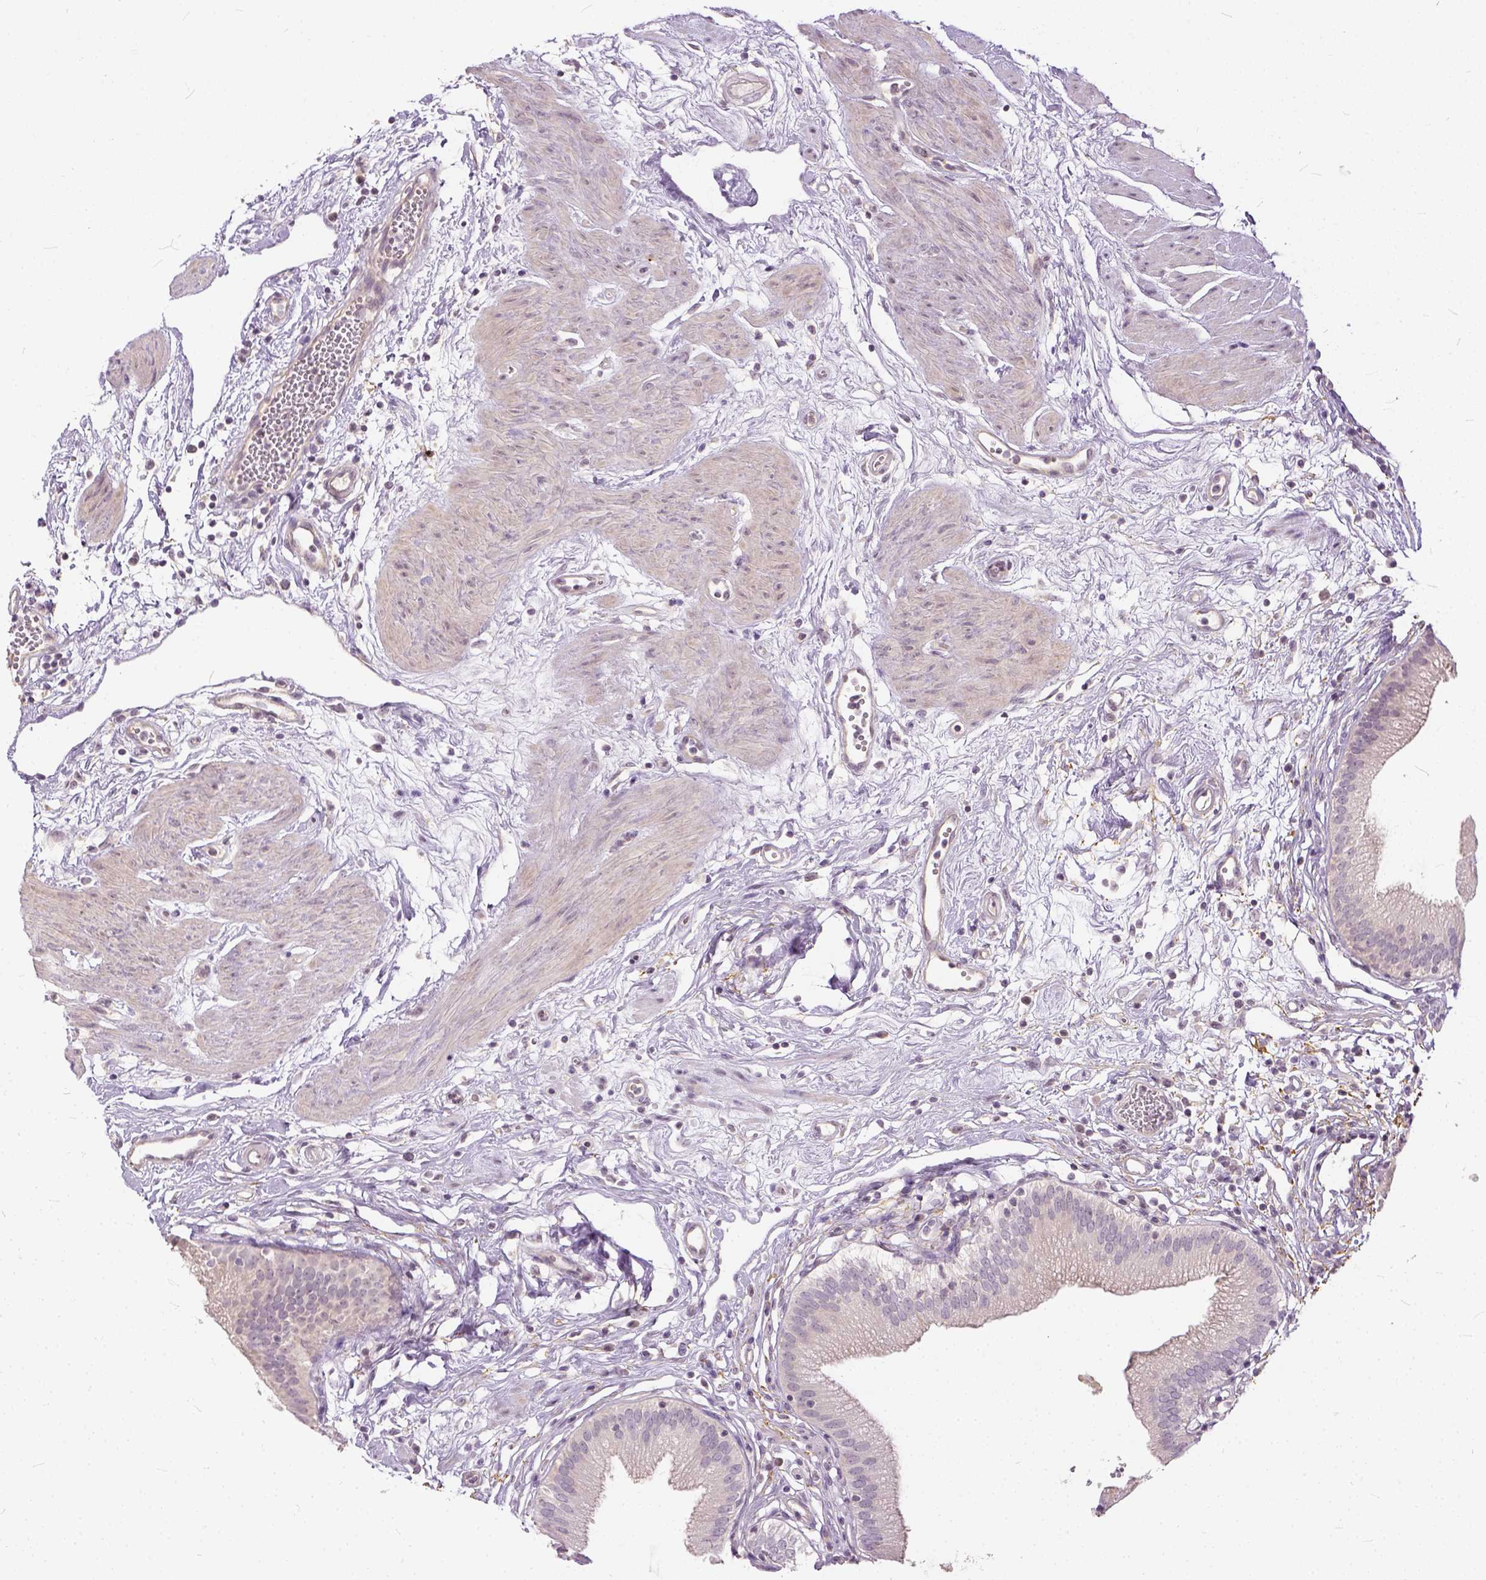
{"staining": {"intensity": "negative", "quantity": "none", "location": "none"}, "tissue": "gallbladder", "cell_type": "Glandular cells", "image_type": "normal", "snomed": [{"axis": "morphology", "description": "Normal tissue, NOS"}, {"axis": "topography", "description": "Gallbladder"}], "caption": "High power microscopy image of an IHC histopathology image of unremarkable gallbladder, revealing no significant positivity in glandular cells.", "gene": "ANO2", "patient": {"sex": "female", "age": 65}}